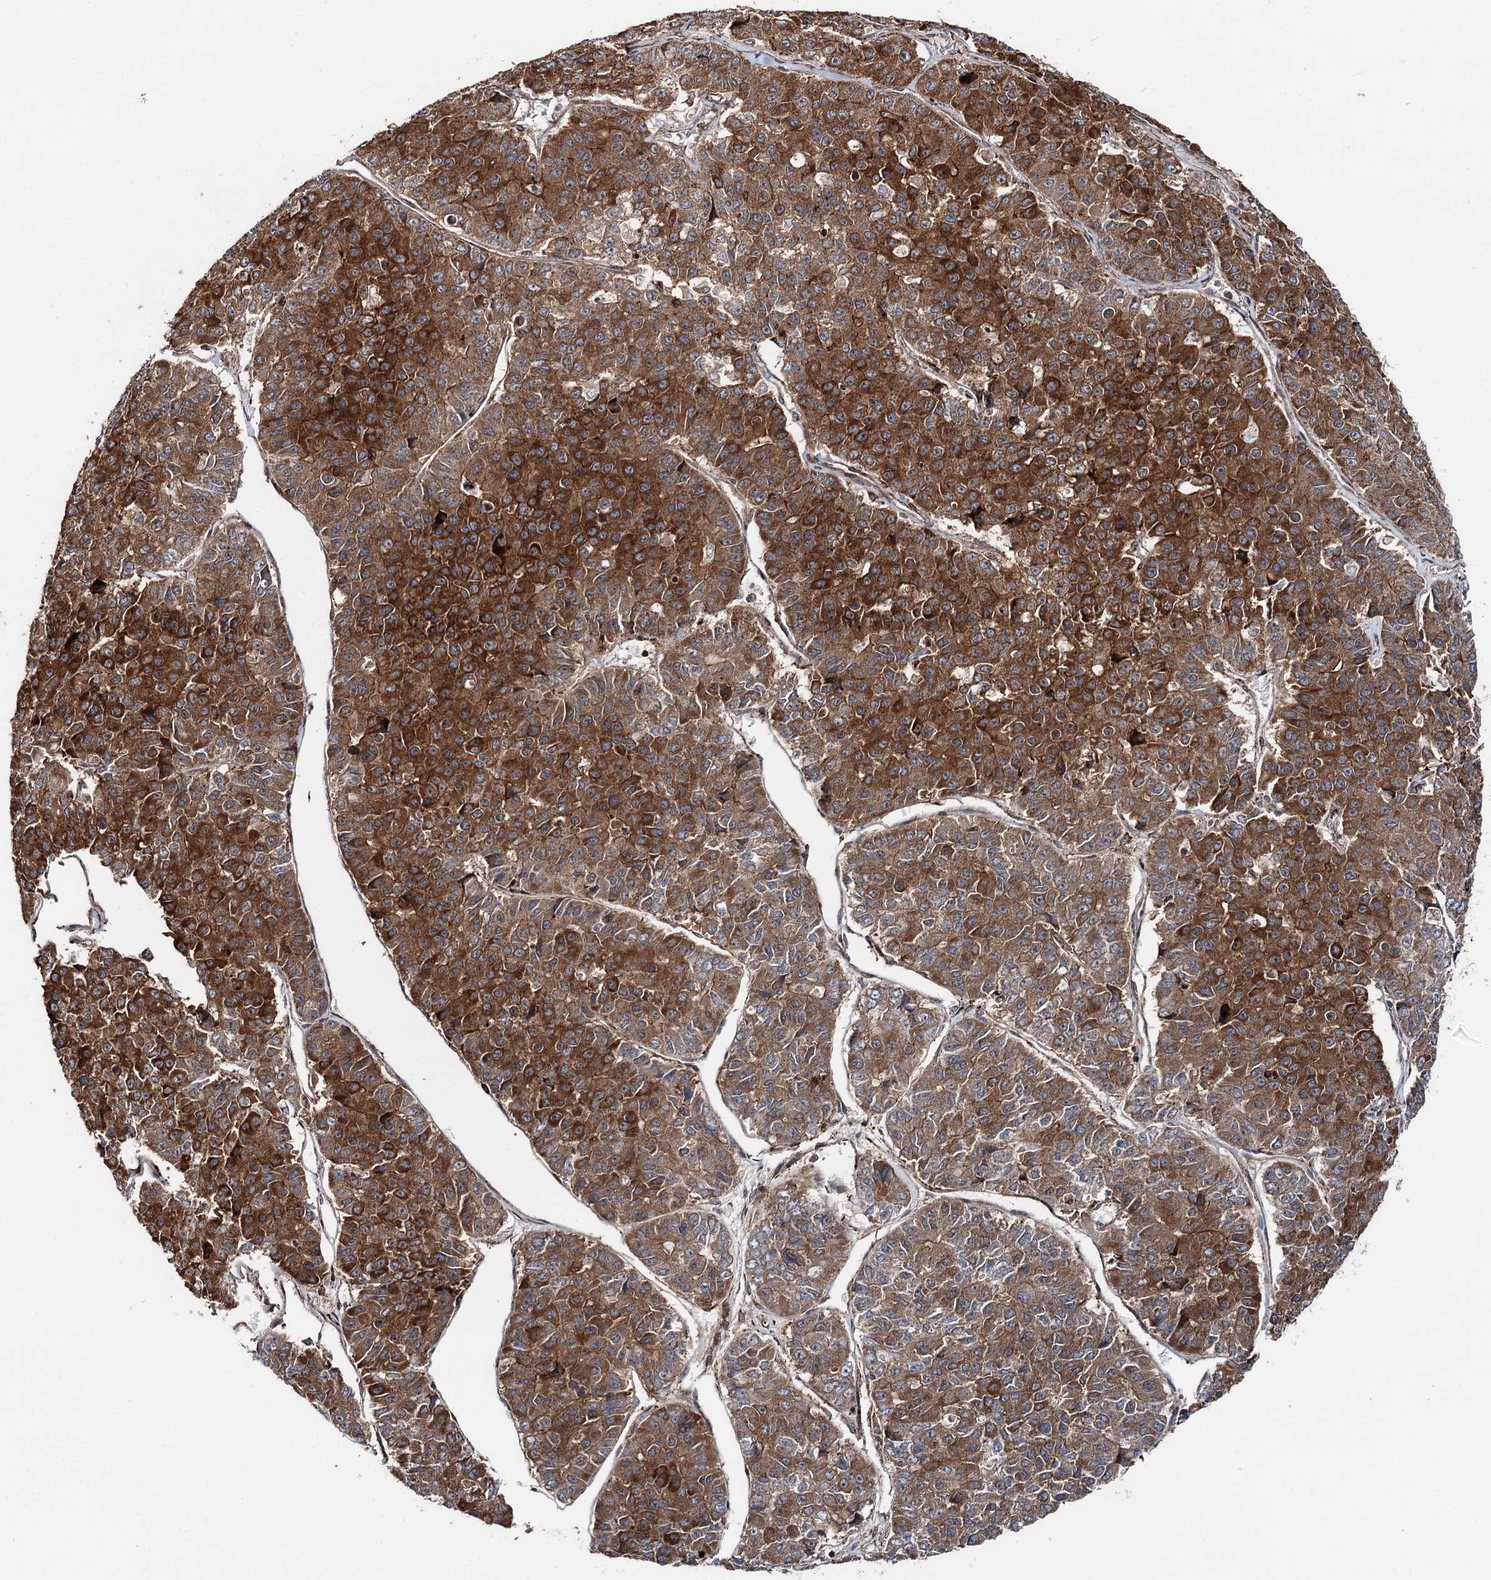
{"staining": {"intensity": "strong", "quantity": ">75%", "location": "cytoplasmic/membranous"}, "tissue": "pancreatic cancer", "cell_type": "Tumor cells", "image_type": "cancer", "snomed": [{"axis": "morphology", "description": "Adenocarcinoma, NOS"}, {"axis": "topography", "description": "Pancreas"}], "caption": "The immunohistochemical stain highlights strong cytoplasmic/membranous positivity in tumor cells of adenocarcinoma (pancreatic) tissue. Using DAB (brown) and hematoxylin (blue) stains, captured at high magnification using brightfield microscopy.", "gene": "ITFG2", "patient": {"sex": "male", "age": 50}}